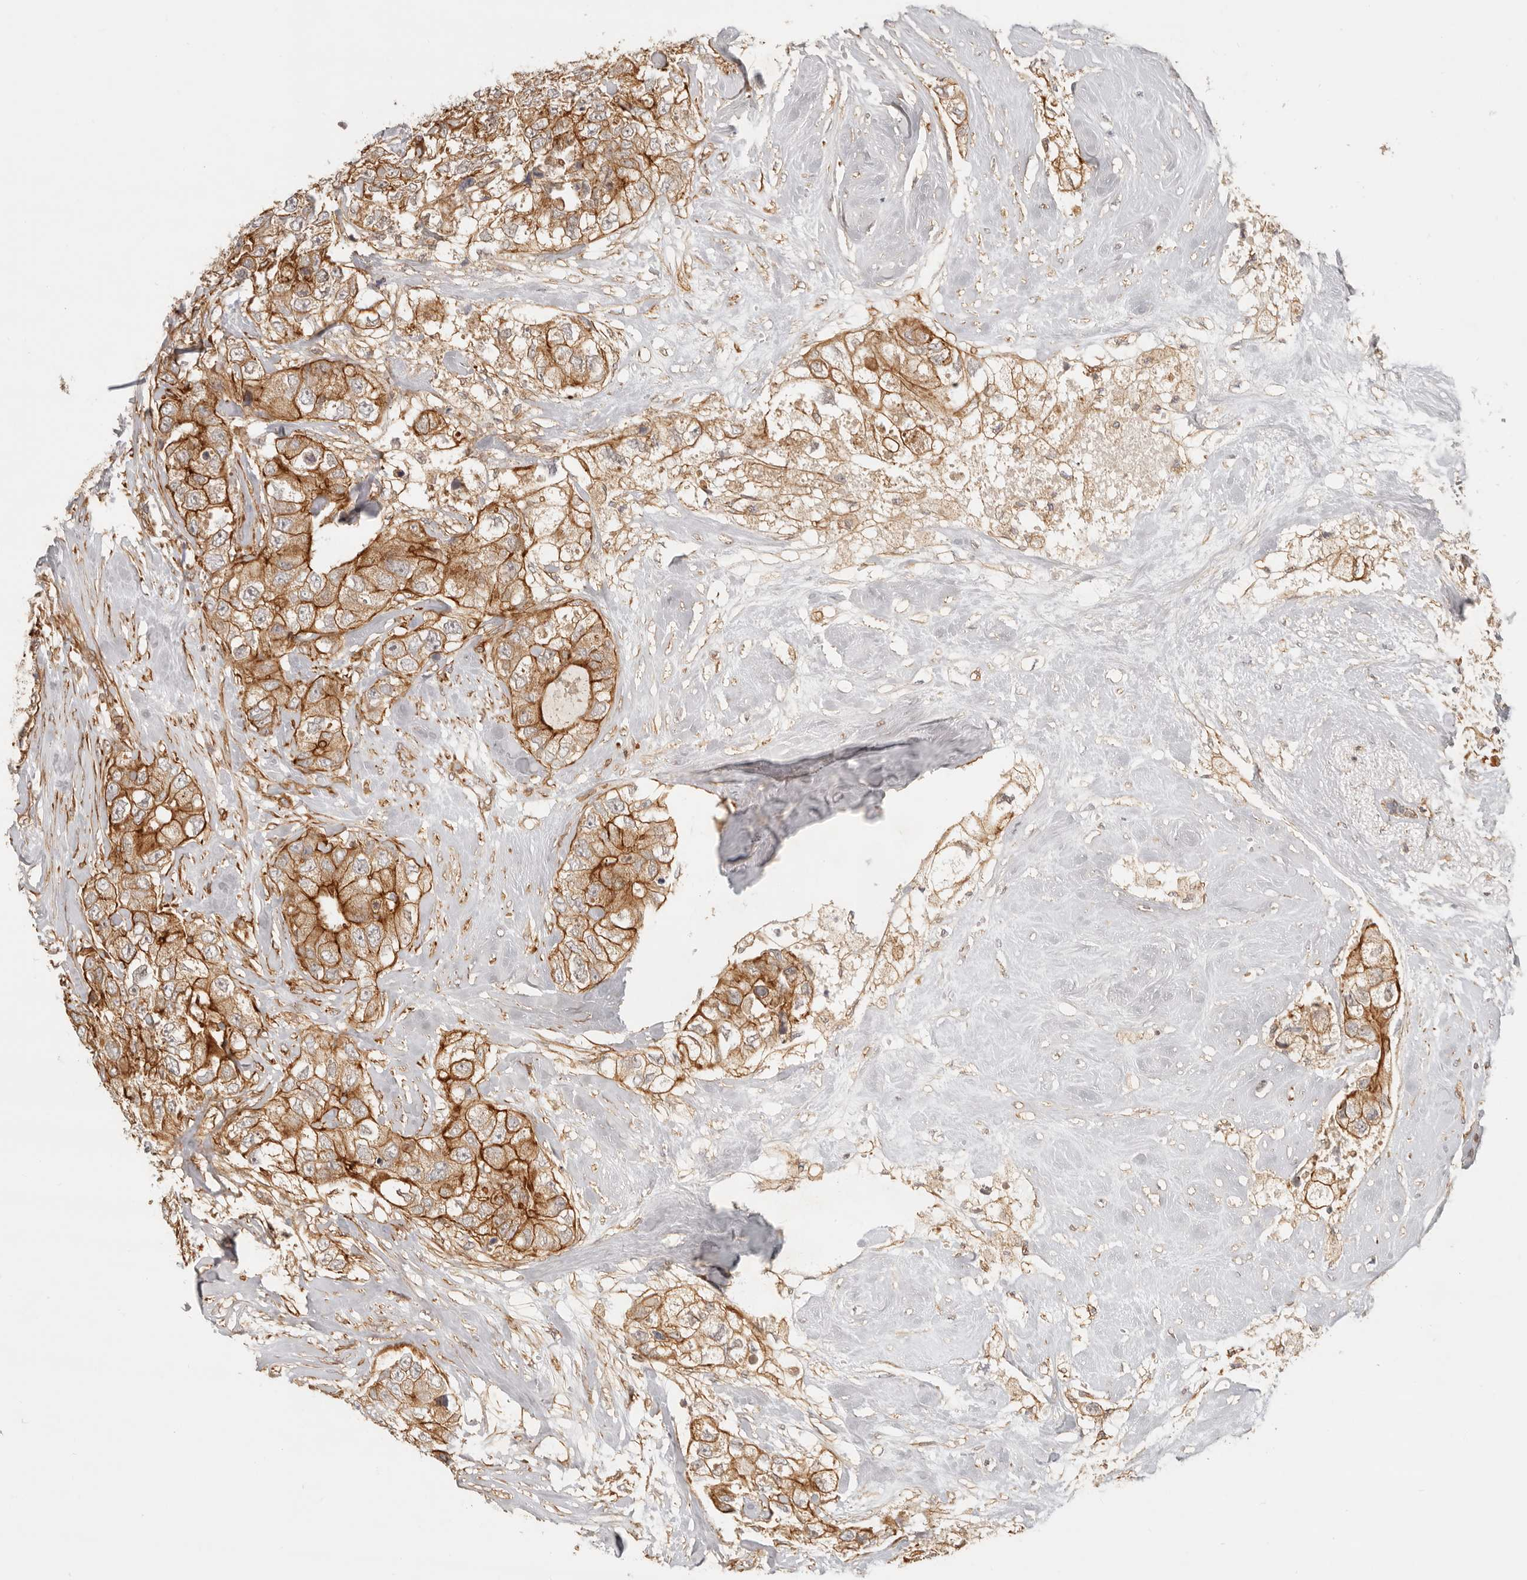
{"staining": {"intensity": "moderate", "quantity": ">75%", "location": "cytoplasmic/membranous"}, "tissue": "breast cancer", "cell_type": "Tumor cells", "image_type": "cancer", "snomed": [{"axis": "morphology", "description": "Duct carcinoma"}, {"axis": "topography", "description": "Breast"}], "caption": "A micrograph showing moderate cytoplasmic/membranous positivity in about >75% of tumor cells in breast intraductal carcinoma, as visualized by brown immunohistochemical staining.", "gene": "UFSP1", "patient": {"sex": "female", "age": 62}}